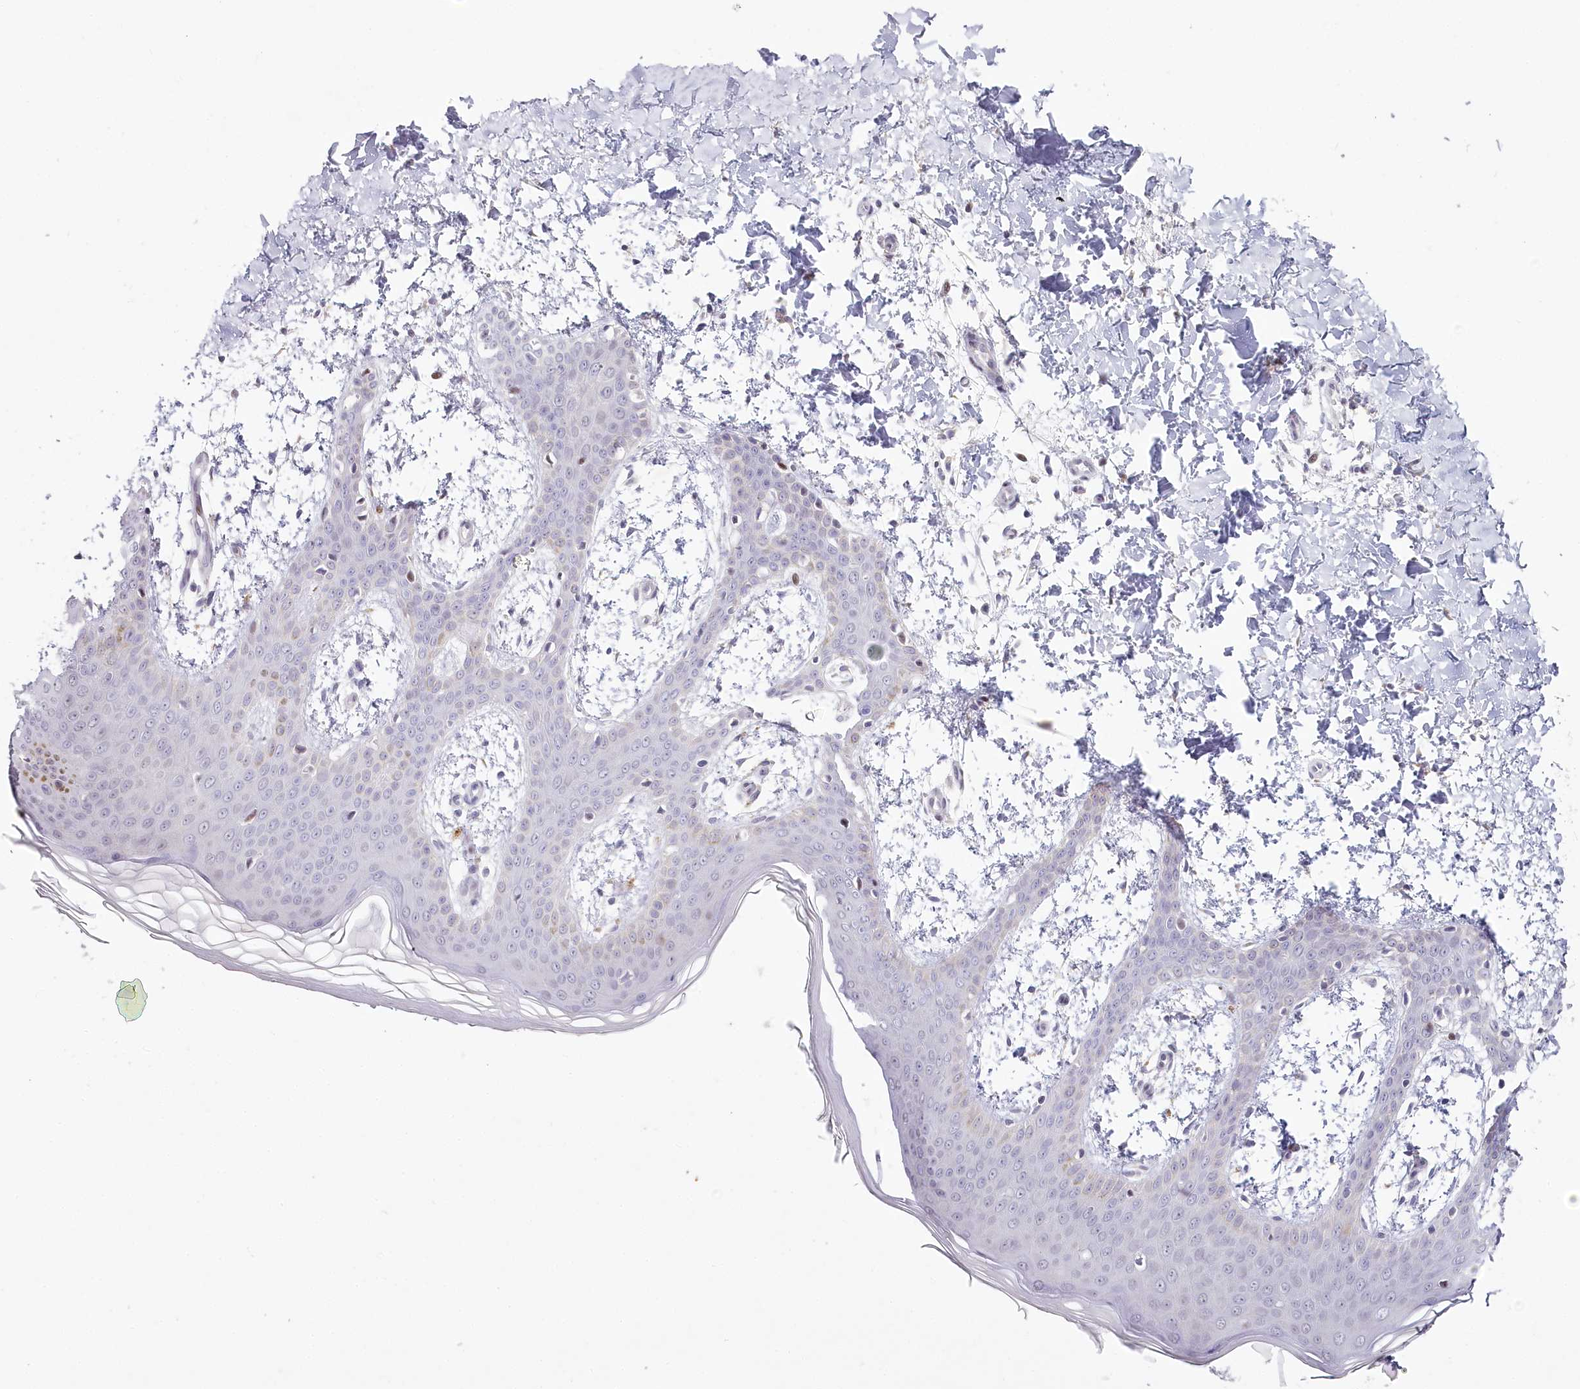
{"staining": {"intensity": "negative", "quantity": "none", "location": "none"}, "tissue": "skin", "cell_type": "Fibroblasts", "image_type": "normal", "snomed": [{"axis": "morphology", "description": "Normal tissue, NOS"}, {"axis": "topography", "description": "Skin"}], "caption": "DAB (3,3'-diaminobenzidine) immunohistochemical staining of normal human skin reveals no significant expression in fibroblasts.", "gene": "HPD", "patient": {"sex": "male", "age": 36}}